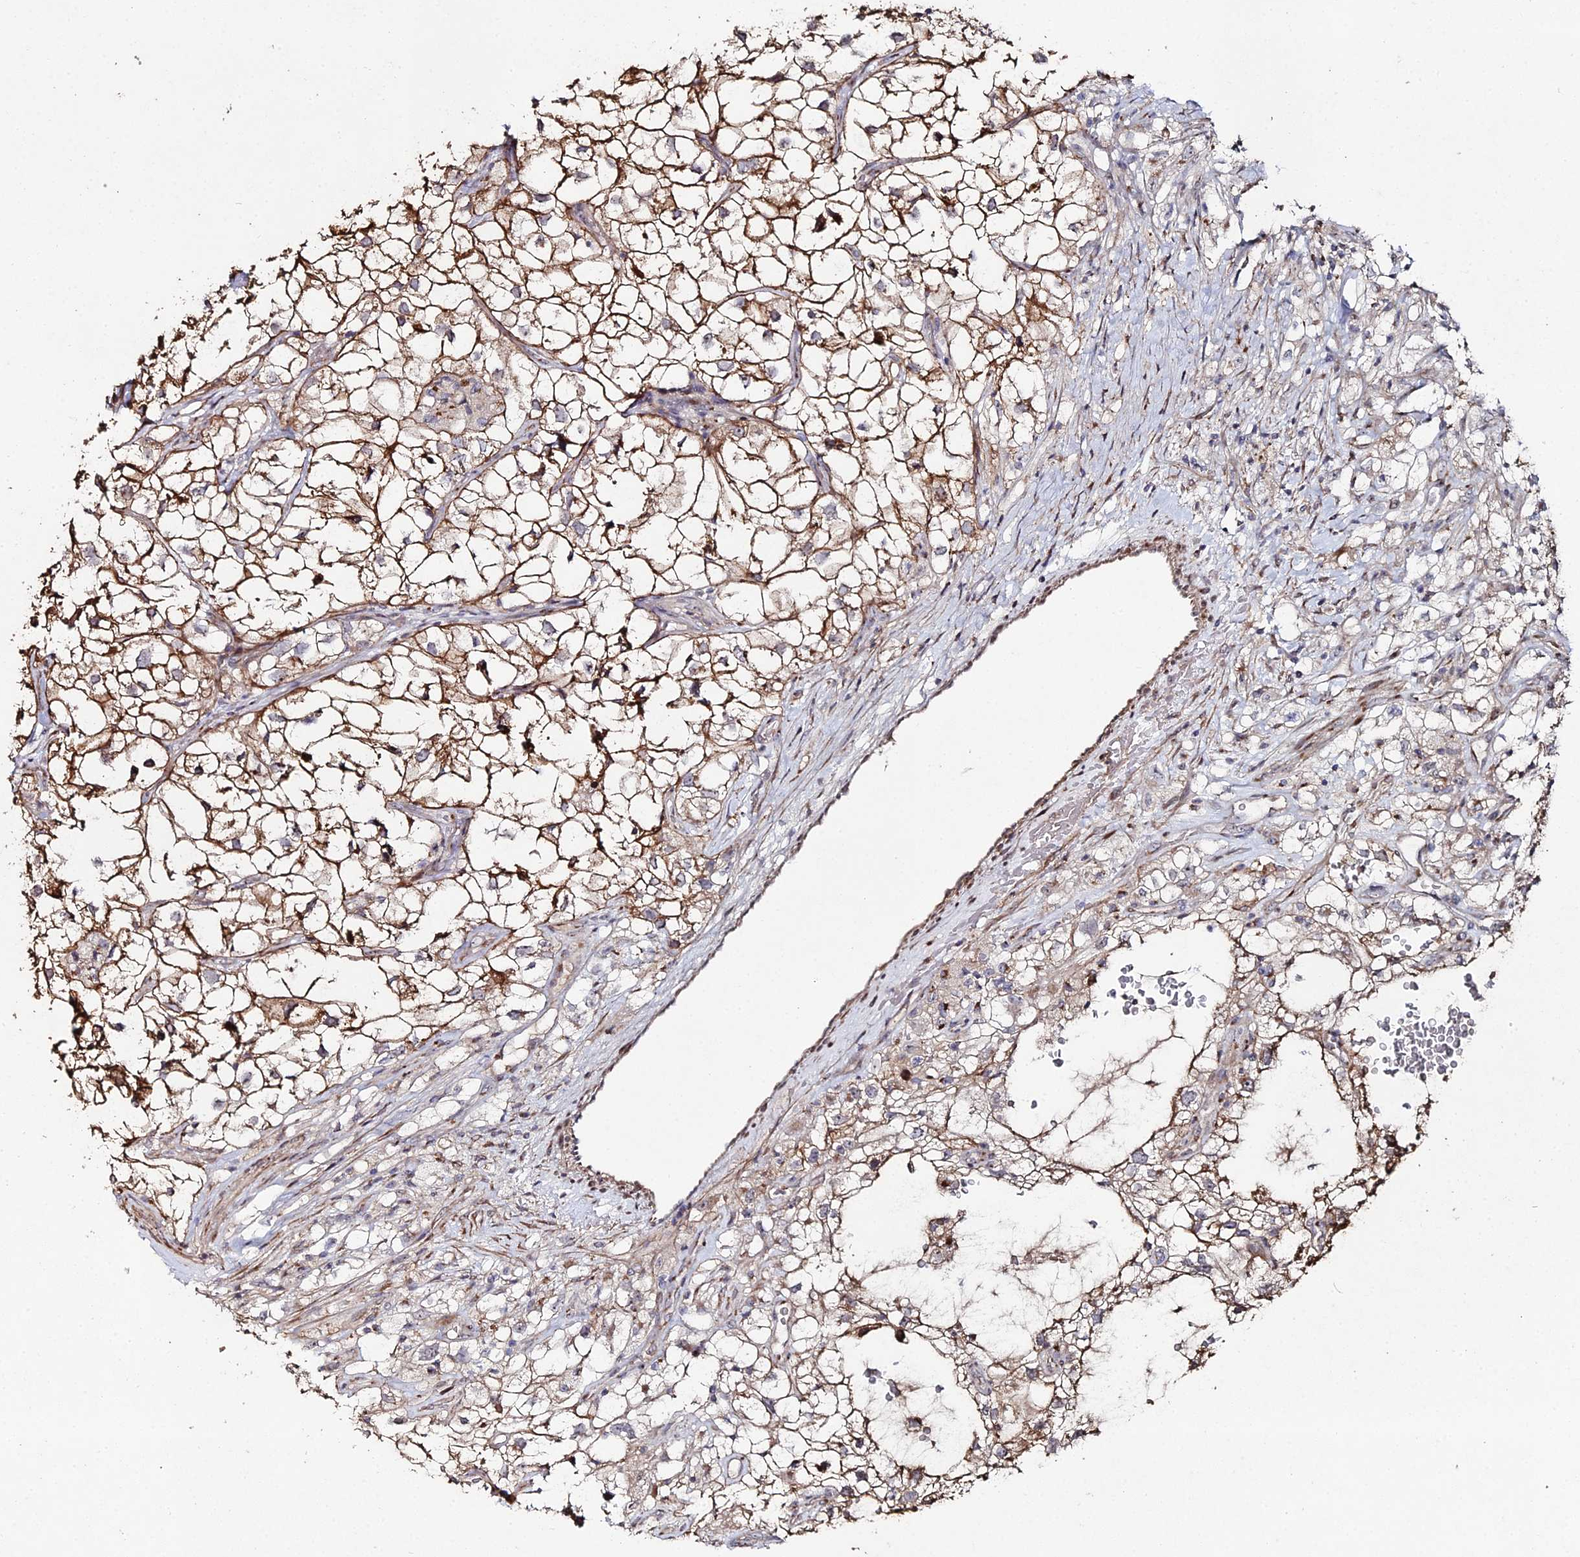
{"staining": {"intensity": "moderate", "quantity": ">75%", "location": "cytoplasmic/membranous"}, "tissue": "renal cancer", "cell_type": "Tumor cells", "image_type": "cancer", "snomed": [{"axis": "morphology", "description": "Adenocarcinoma, NOS"}, {"axis": "topography", "description": "Kidney"}], "caption": "Brown immunohistochemical staining in adenocarcinoma (renal) reveals moderate cytoplasmic/membranous staining in approximately >75% of tumor cells.", "gene": "SGMS1", "patient": {"sex": "male", "age": 59}}